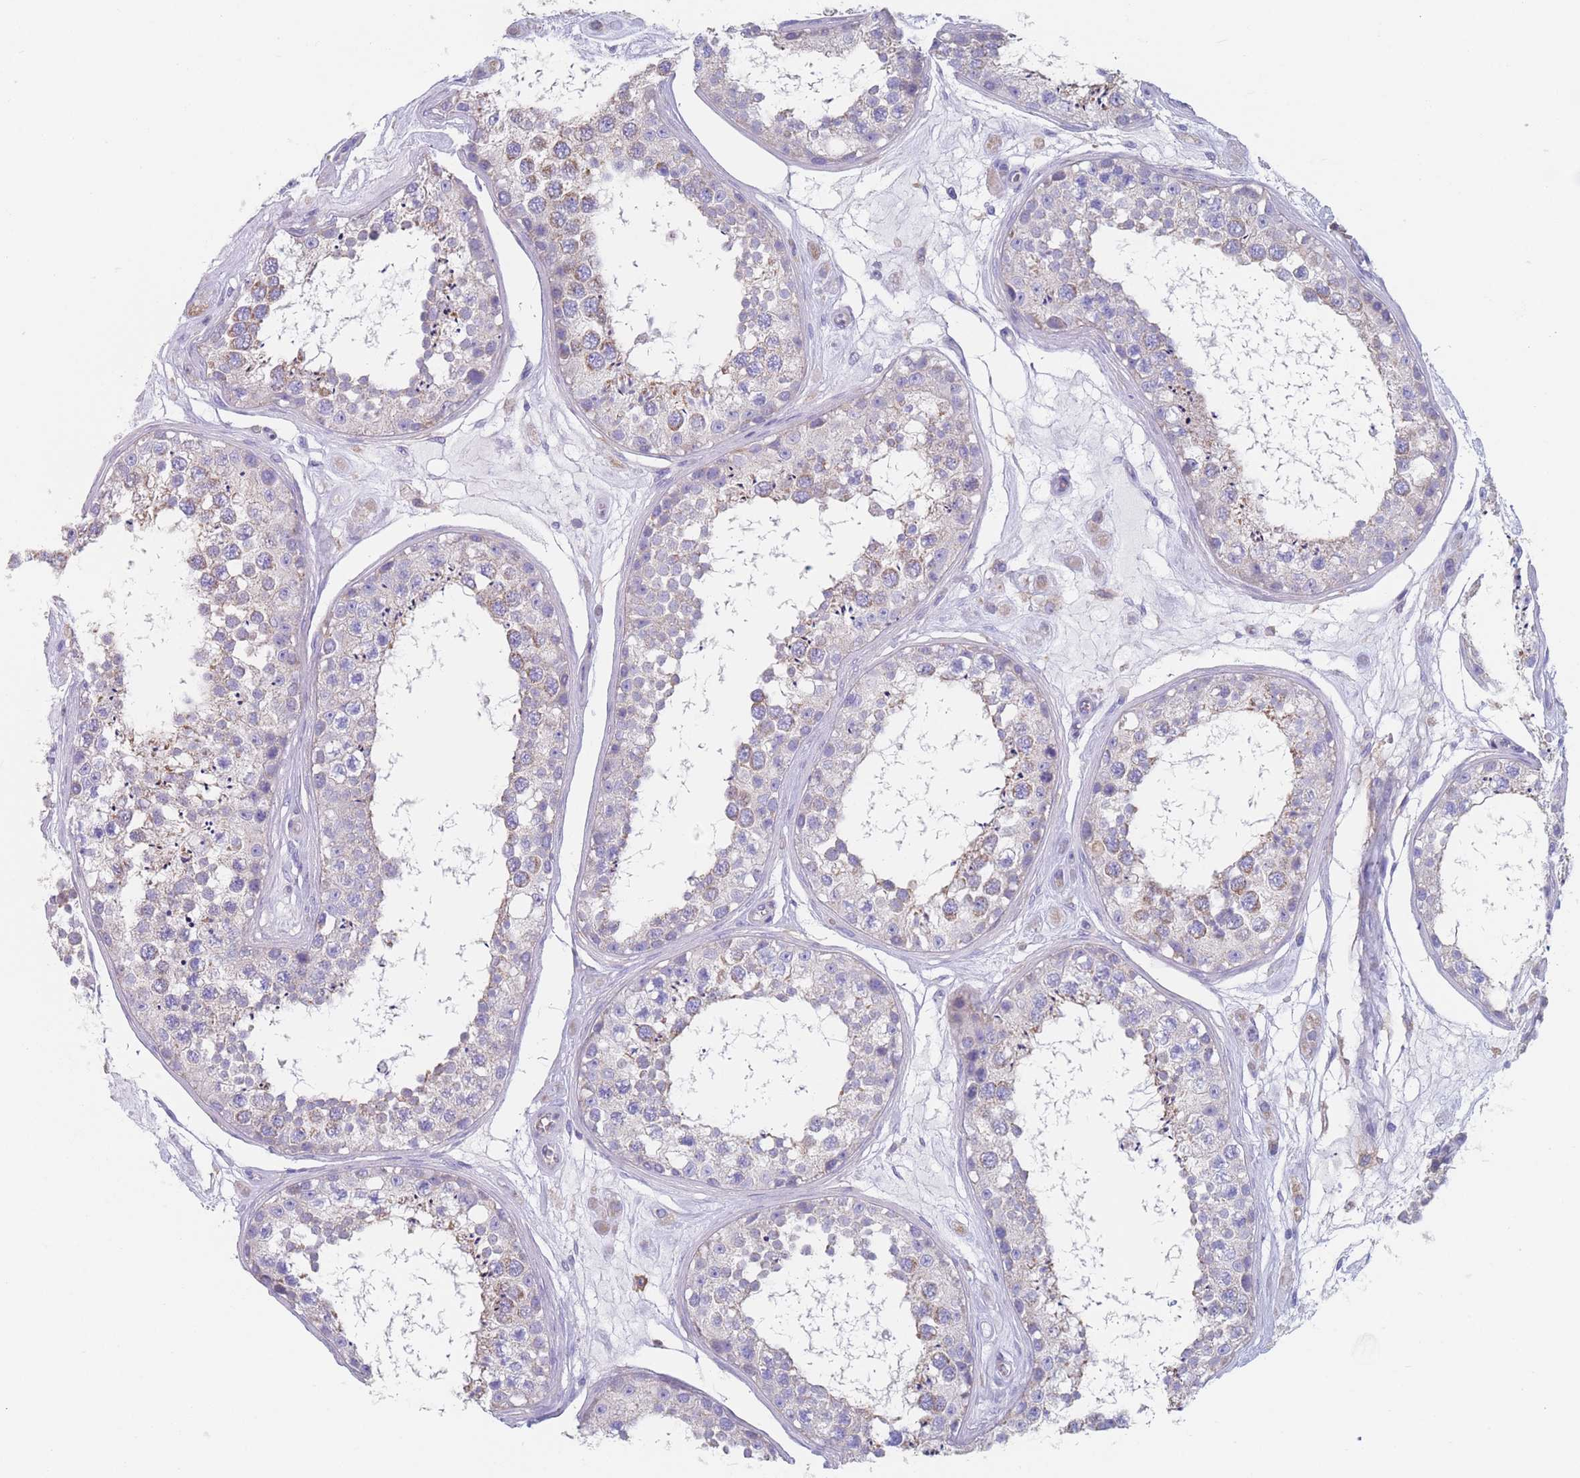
{"staining": {"intensity": "weak", "quantity": "25%-75%", "location": "cytoplasmic/membranous"}, "tissue": "testis", "cell_type": "Cells in seminiferous ducts", "image_type": "normal", "snomed": [{"axis": "morphology", "description": "Normal tissue, NOS"}, {"axis": "topography", "description": "Testis"}], "caption": "Protein expression analysis of unremarkable human testis reveals weak cytoplasmic/membranous staining in approximately 25%-75% of cells in seminiferous ducts. The protein is shown in brown color, while the nuclei are stained blue.", "gene": "ADH1A", "patient": {"sex": "male", "age": 25}}